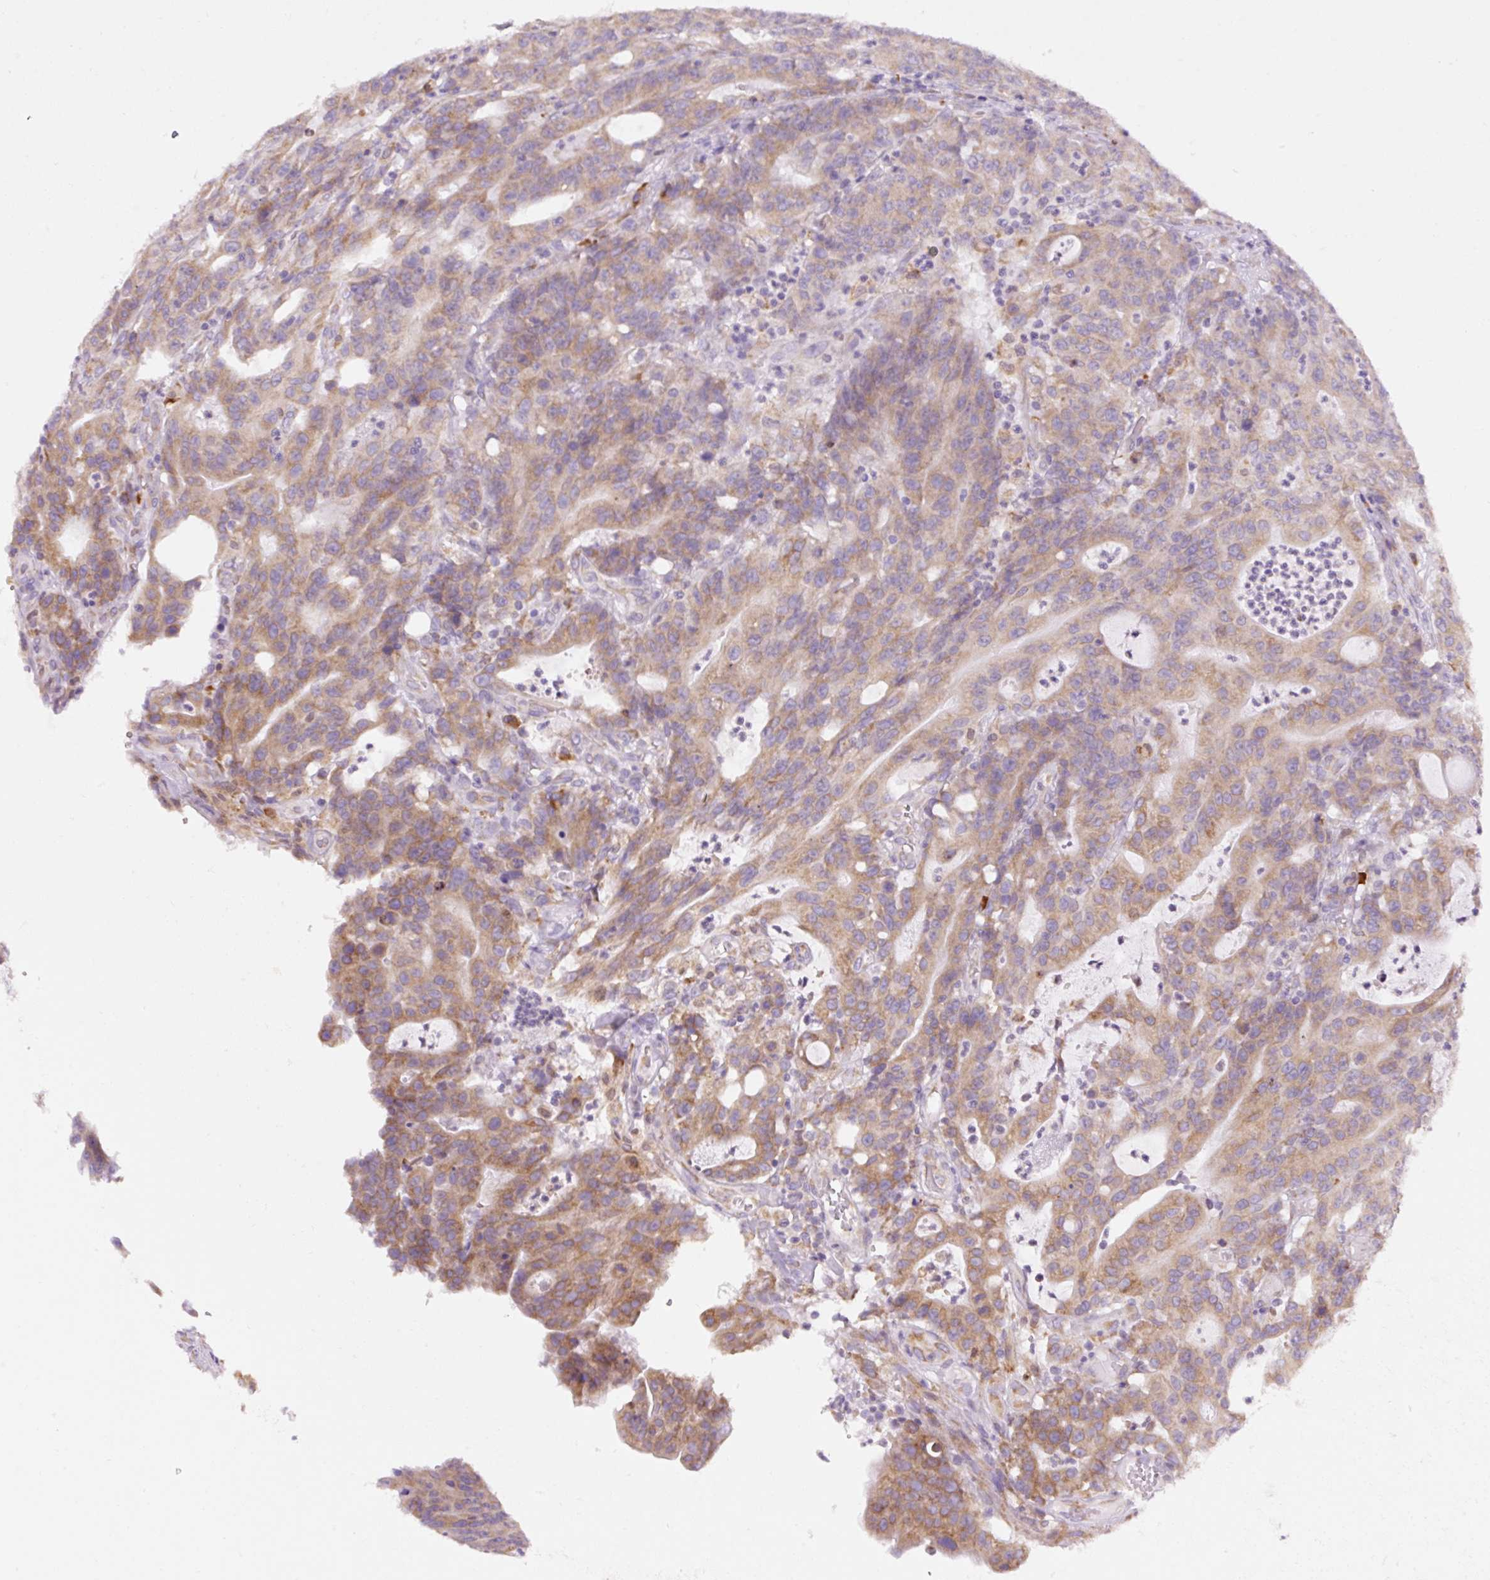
{"staining": {"intensity": "moderate", "quantity": ">75%", "location": "cytoplasmic/membranous"}, "tissue": "colorectal cancer", "cell_type": "Tumor cells", "image_type": "cancer", "snomed": [{"axis": "morphology", "description": "Adenocarcinoma, NOS"}, {"axis": "topography", "description": "Colon"}], "caption": "A brown stain shows moderate cytoplasmic/membranous positivity of a protein in colorectal cancer (adenocarcinoma) tumor cells.", "gene": "DDOST", "patient": {"sex": "male", "age": 83}}